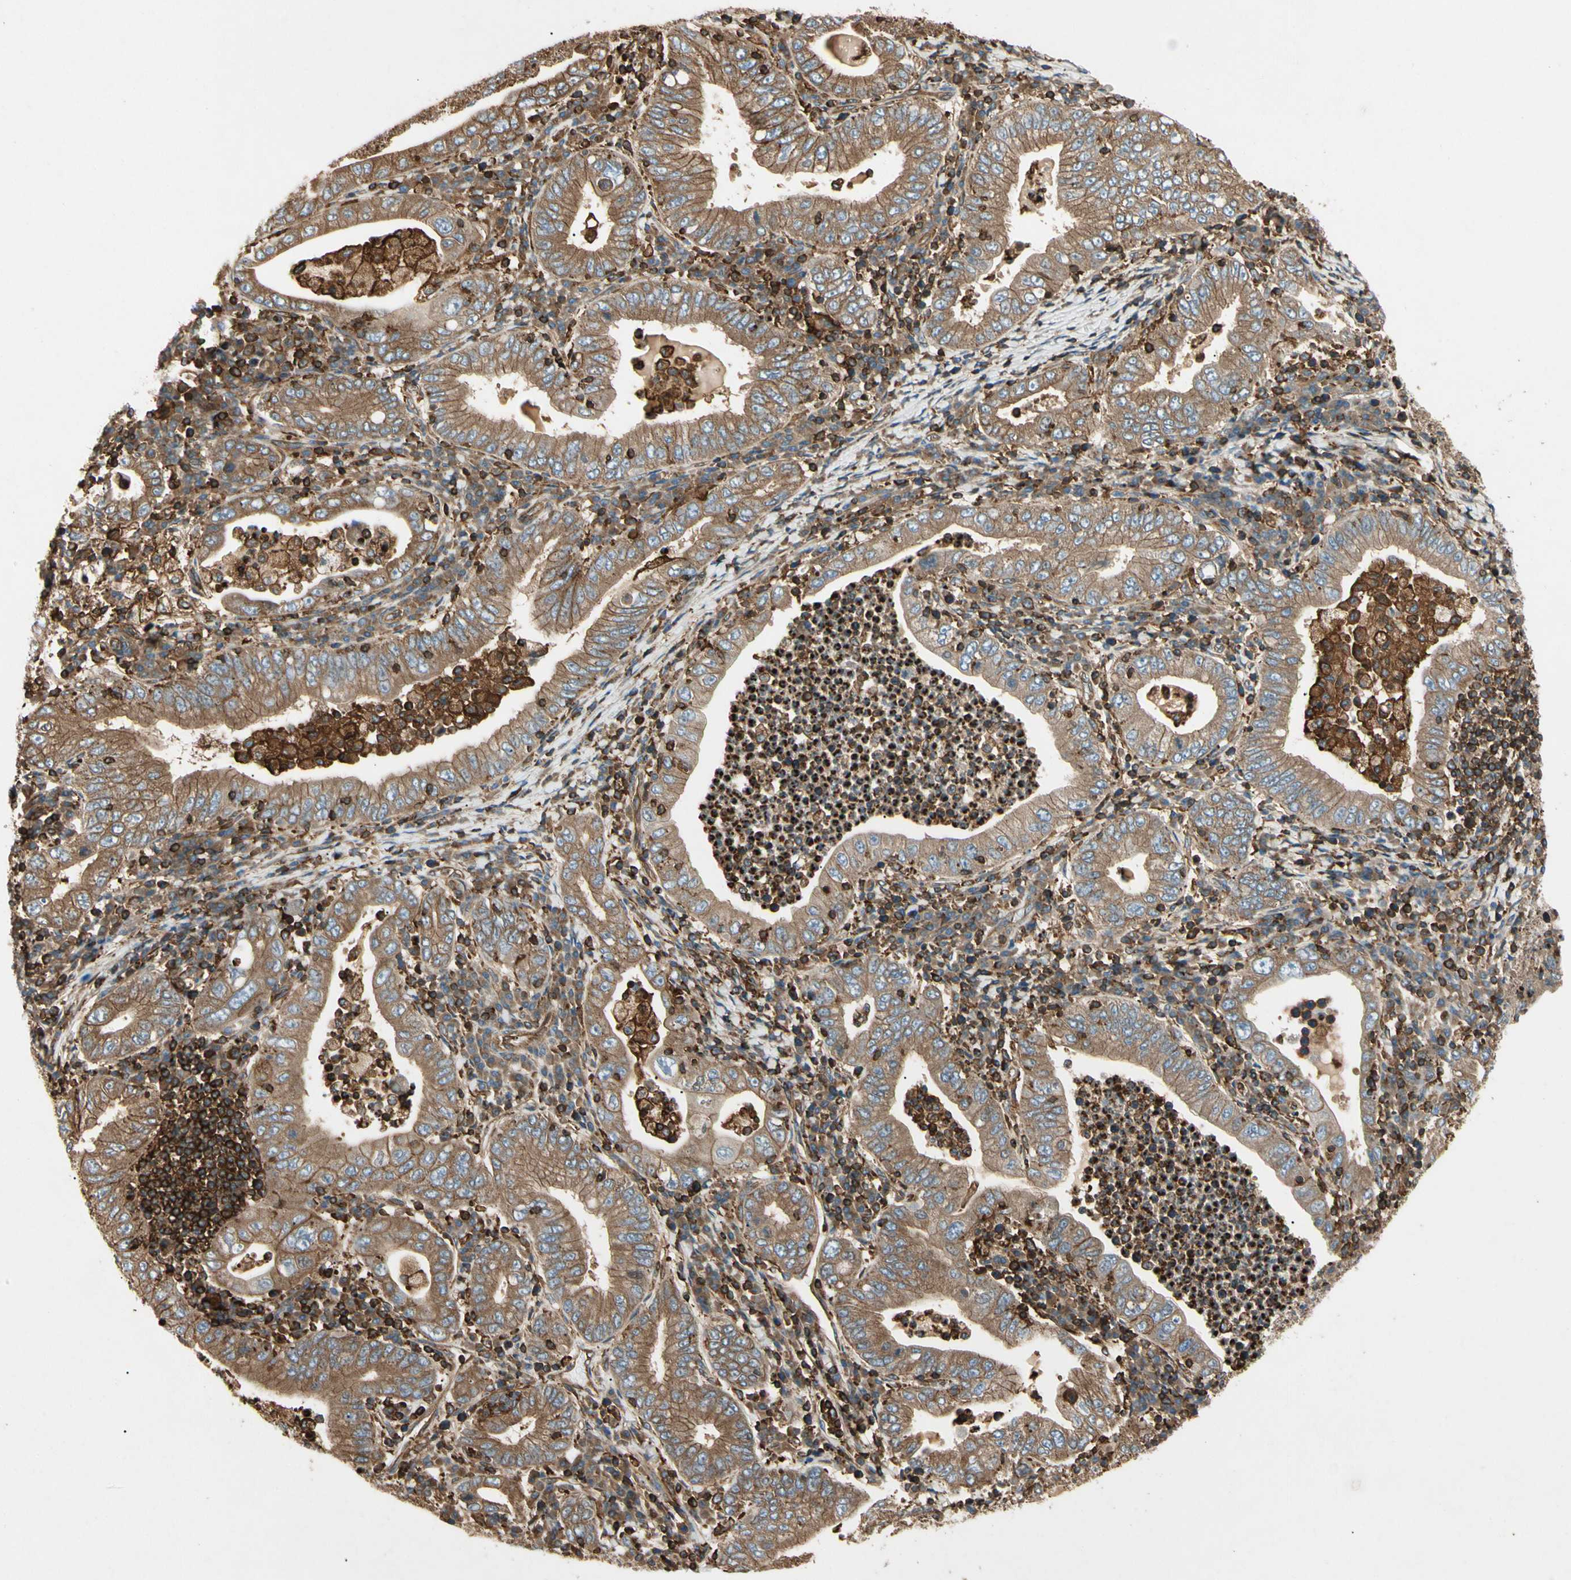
{"staining": {"intensity": "moderate", "quantity": ">75%", "location": "cytoplasmic/membranous"}, "tissue": "stomach cancer", "cell_type": "Tumor cells", "image_type": "cancer", "snomed": [{"axis": "morphology", "description": "Normal tissue, NOS"}, {"axis": "morphology", "description": "Adenocarcinoma, NOS"}, {"axis": "topography", "description": "Esophagus"}, {"axis": "topography", "description": "Stomach, upper"}, {"axis": "topography", "description": "Peripheral nerve tissue"}], "caption": "Stomach cancer stained for a protein exhibits moderate cytoplasmic/membranous positivity in tumor cells. (IHC, brightfield microscopy, high magnification).", "gene": "ARPC2", "patient": {"sex": "male", "age": 62}}